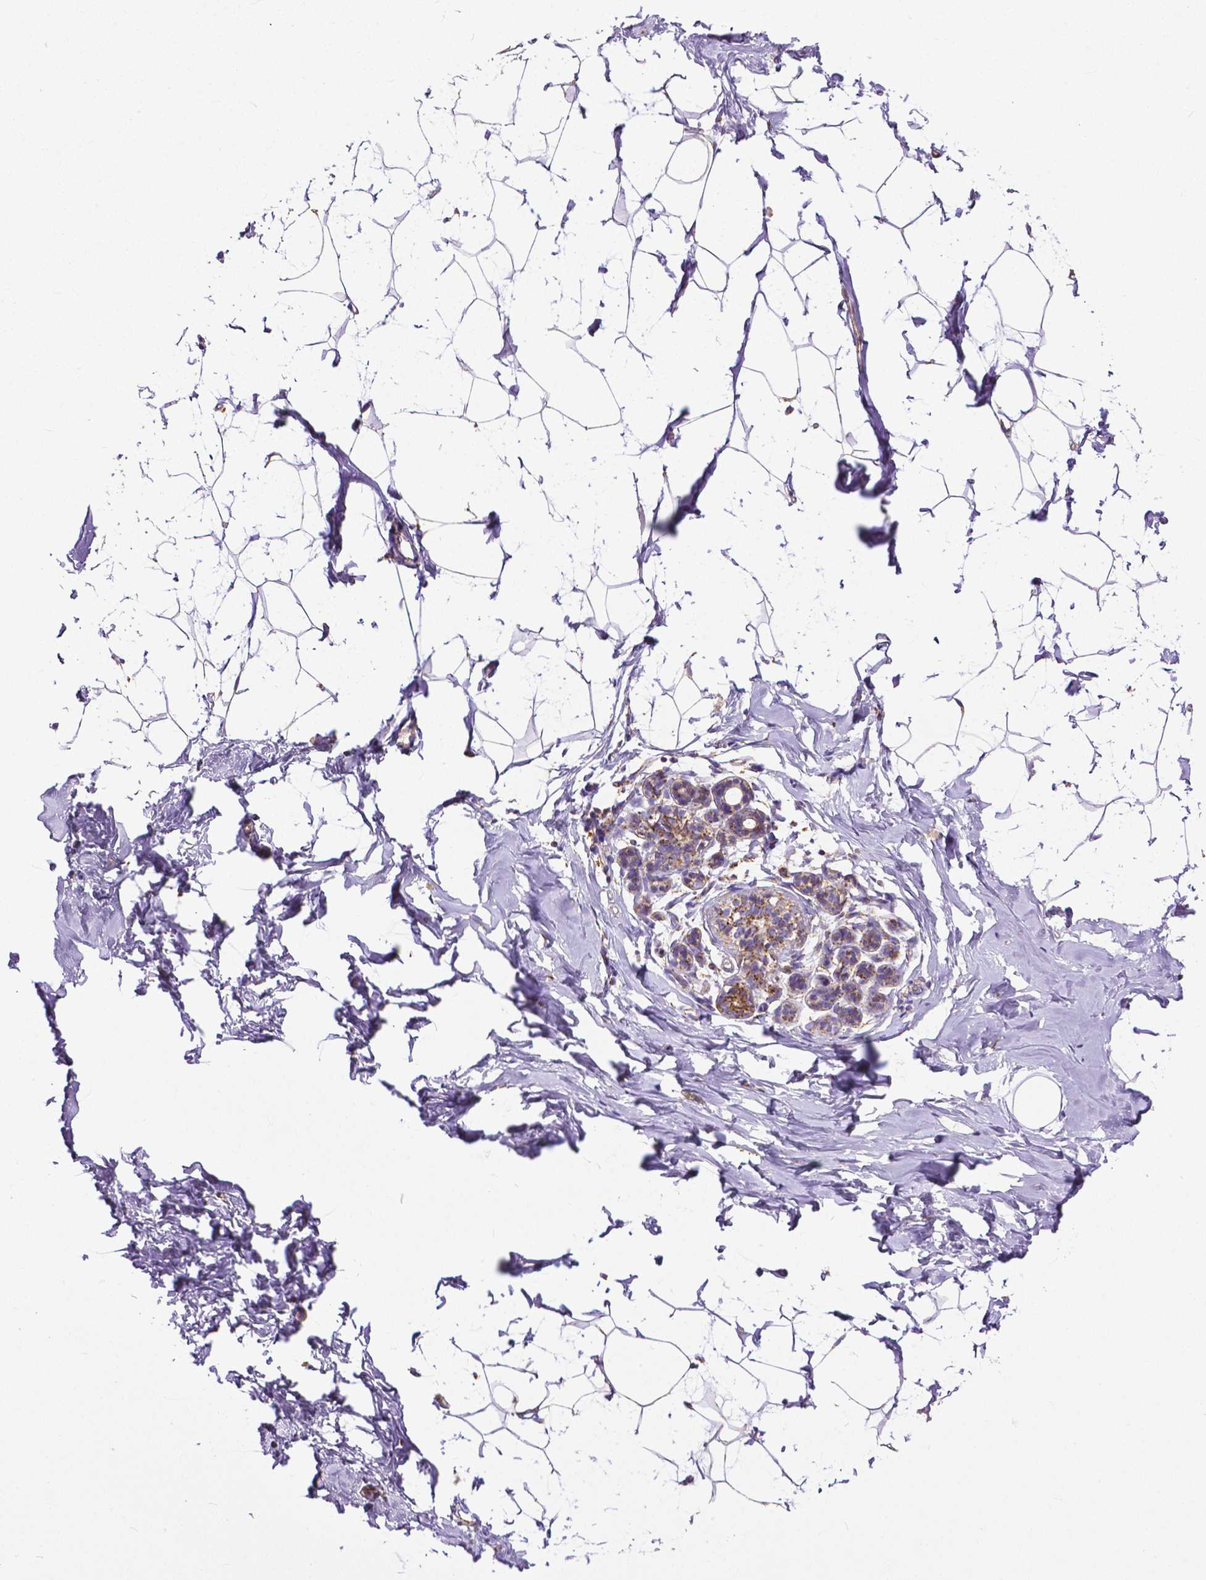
{"staining": {"intensity": "negative", "quantity": "none", "location": "none"}, "tissue": "breast", "cell_type": "Adipocytes", "image_type": "normal", "snomed": [{"axis": "morphology", "description": "Normal tissue, NOS"}, {"axis": "topography", "description": "Breast"}], "caption": "Immunohistochemistry (IHC) of unremarkable breast reveals no staining in adipocytes.", "gene": "MACC1", "patient": {"sex": "female", "age": 32}}